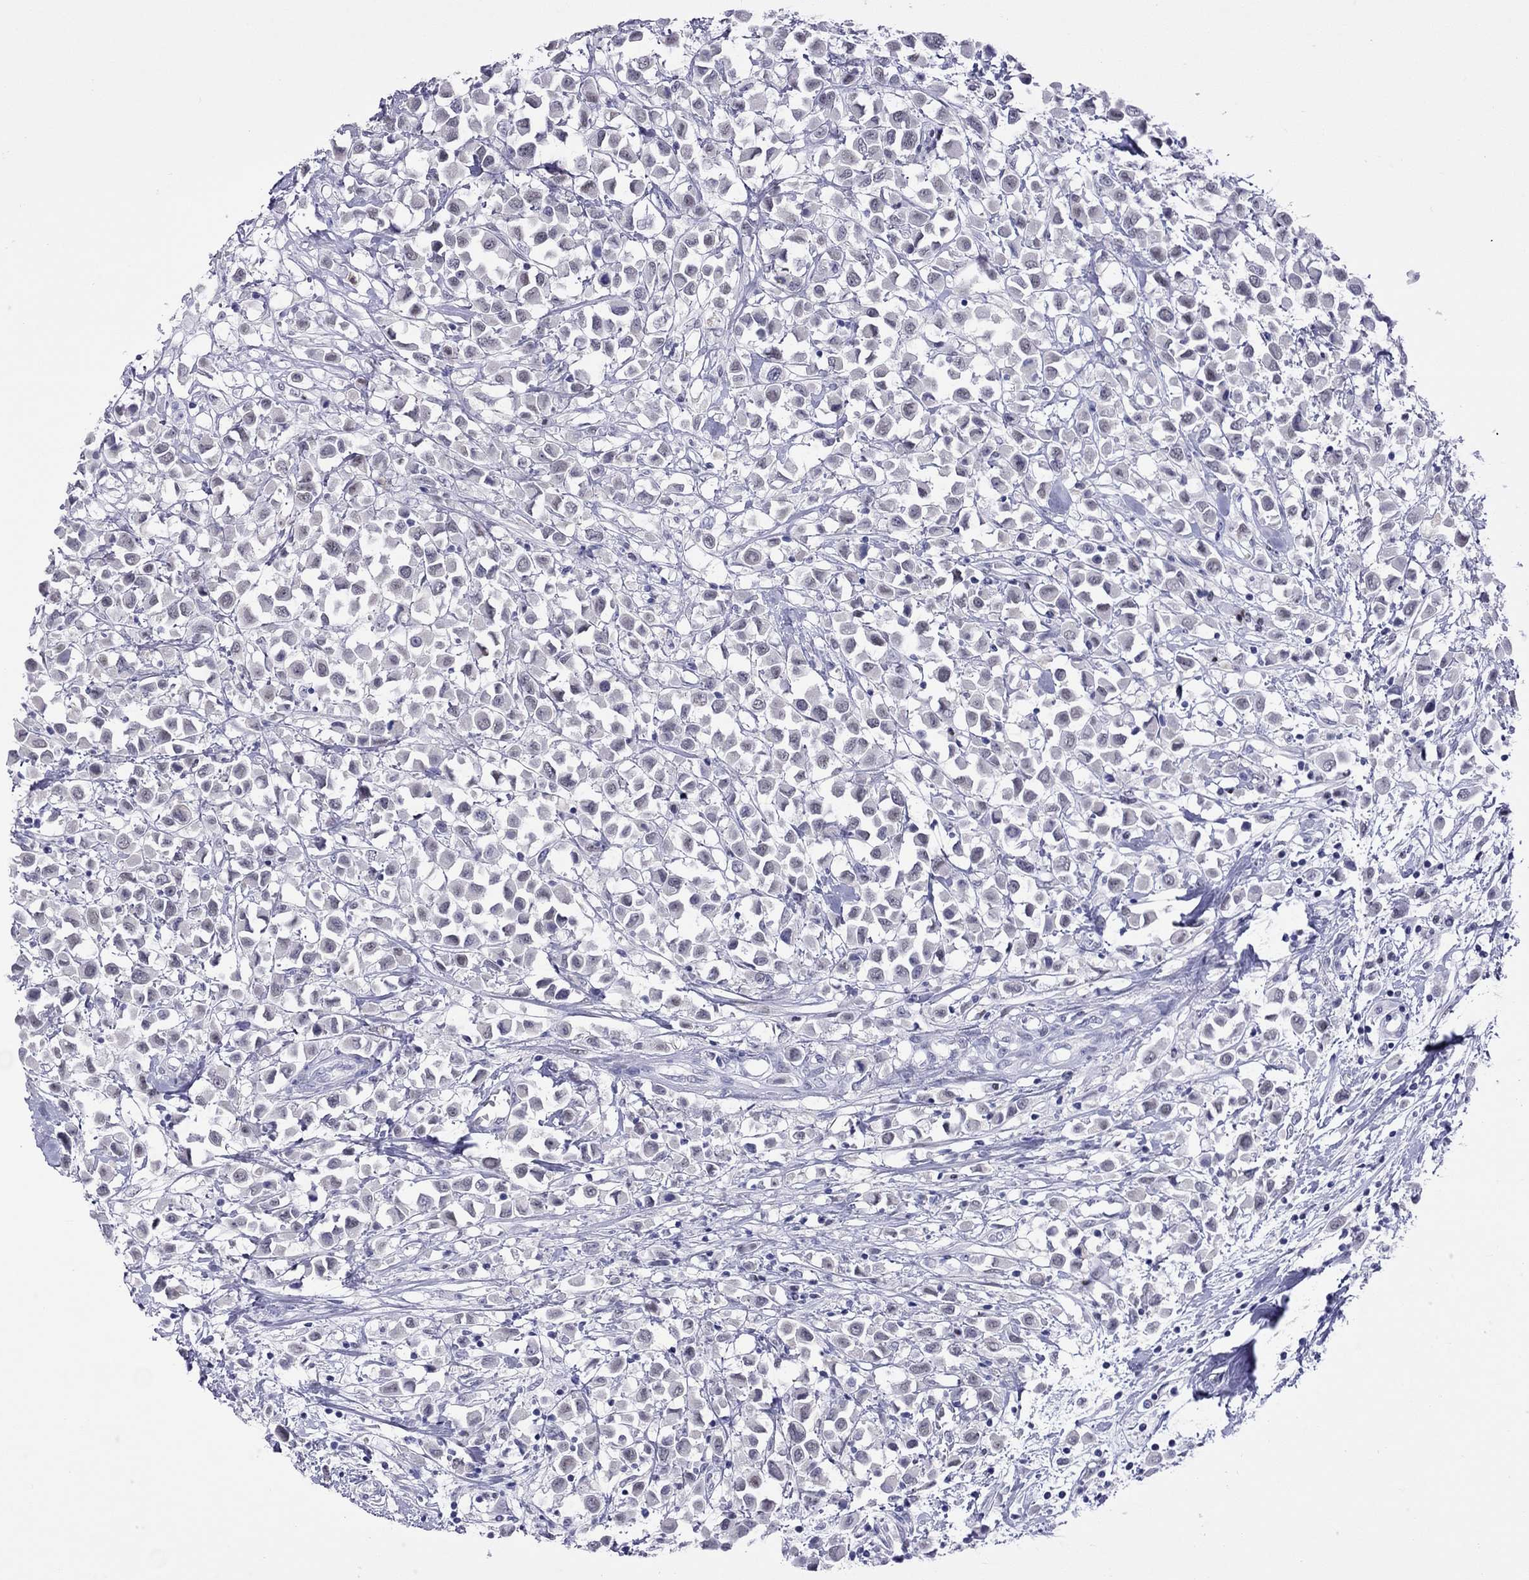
{"staining": {"intensity": "negative", "quantity": "none", "location": "none"}, "tissue": "breast cancer", "cell_type": "Tumor cells", "image_type": "cancer", "snomed": [{"axis": "morphology", "description": "Duct carcinoma"}, {"axis": "topography", "description": "Breast"}], "caption": "Immunohistochemistry (IHC) micrograph of neoplastic tissue: breast cancer (invasive ductal carcinoma) stained with DAB exhibits no significant protein positivity in tumor cells.", "gene": "CHRNB3", "patient": {"sex": "female", "age": 61}}